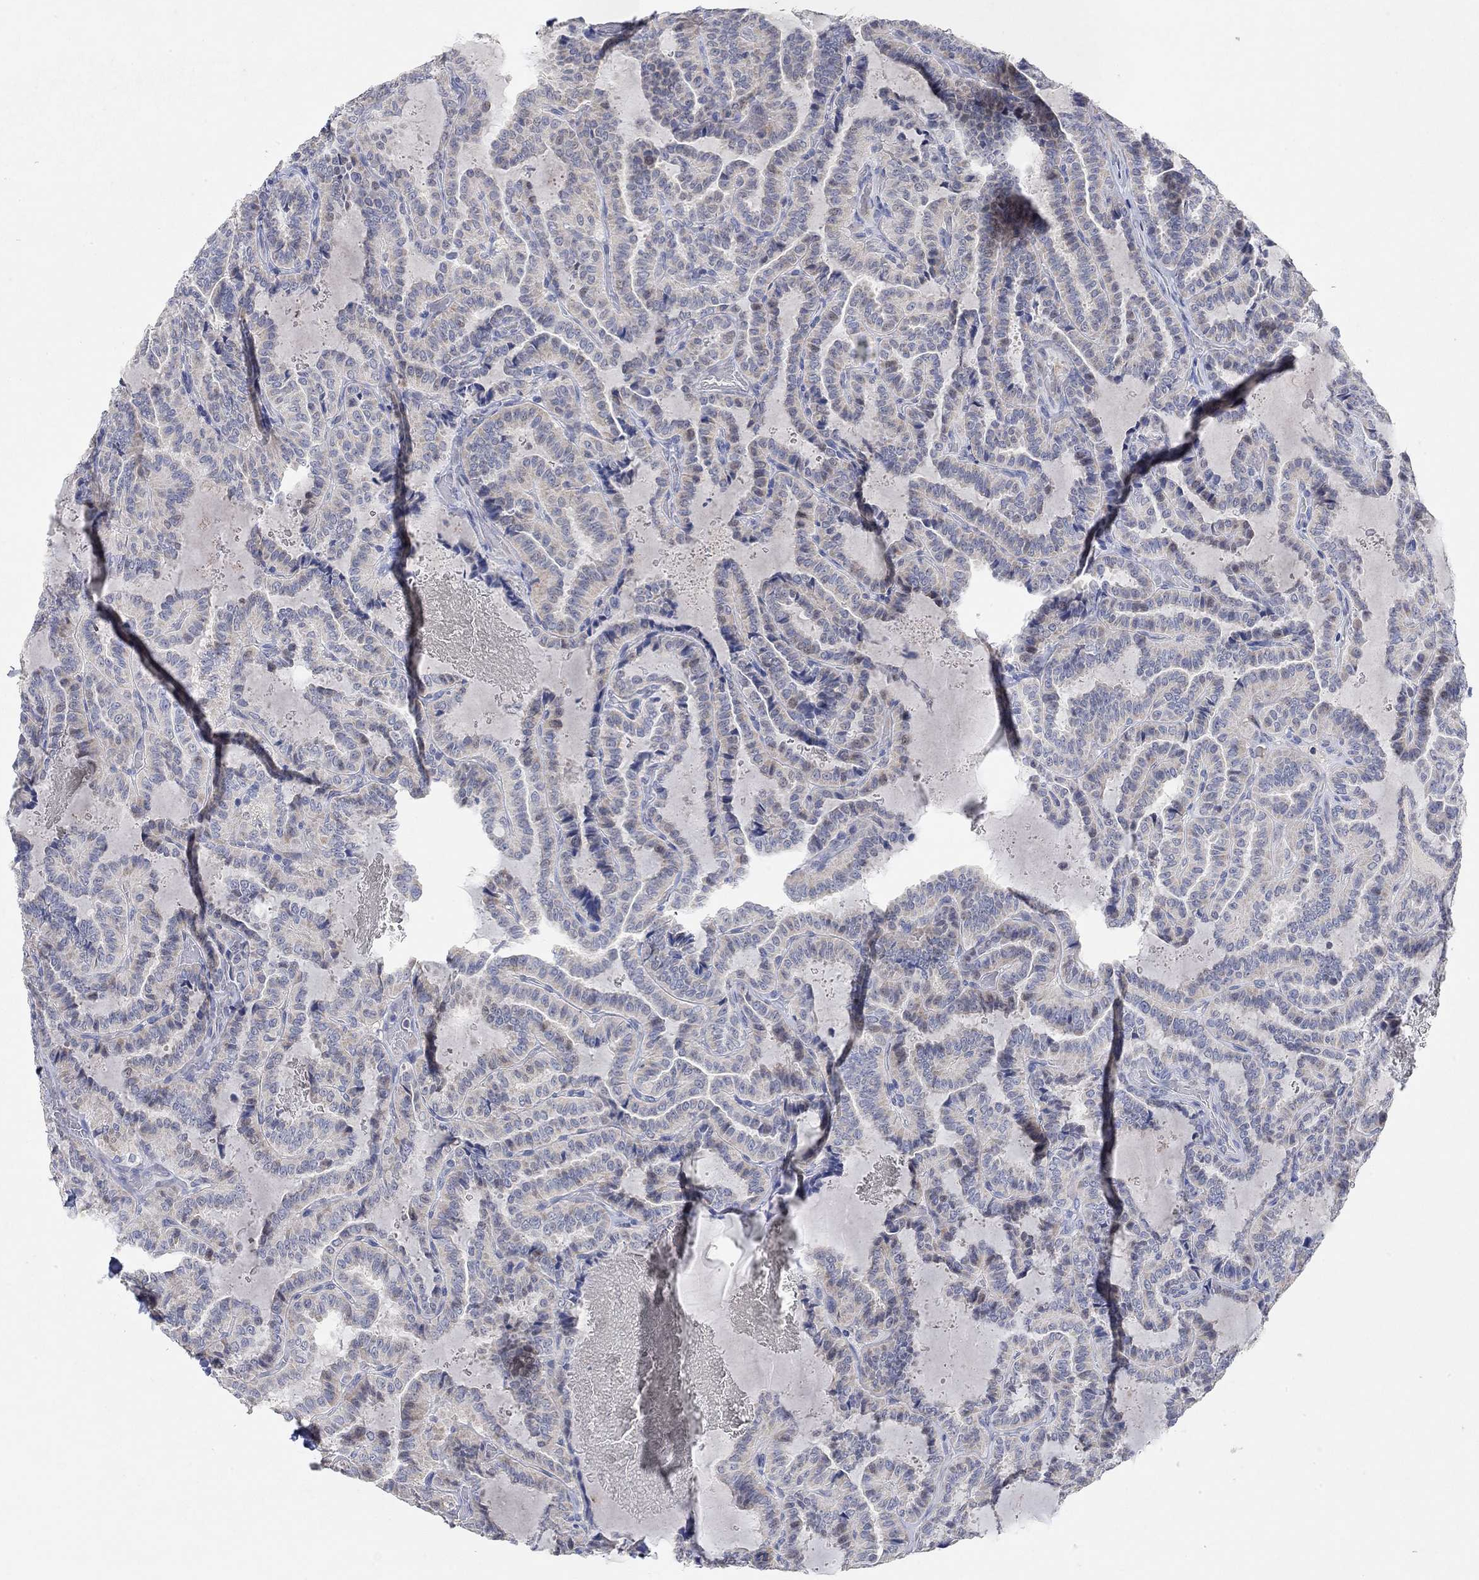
{"staining": {"intensity": "negative", "quantity": "none", "location": "none"}, "tissue": "thyroid cancer", "cell_type": "Tumor cells", "image_type": "cancer", "snomed": [{"axis": "morphology", "description": "Papillary adenocarcinoma, NOS"}, {"axis": "topography", "description": "Thyroid gland"}], "caption": "High power microscopy micrograph of an IHC image of thyroid cancer (papillary adenocarcinoma), revealing no significant expression in tumor cells.", "gene": "VAT1L", "patient": {"sex": "female", "age": 39}}